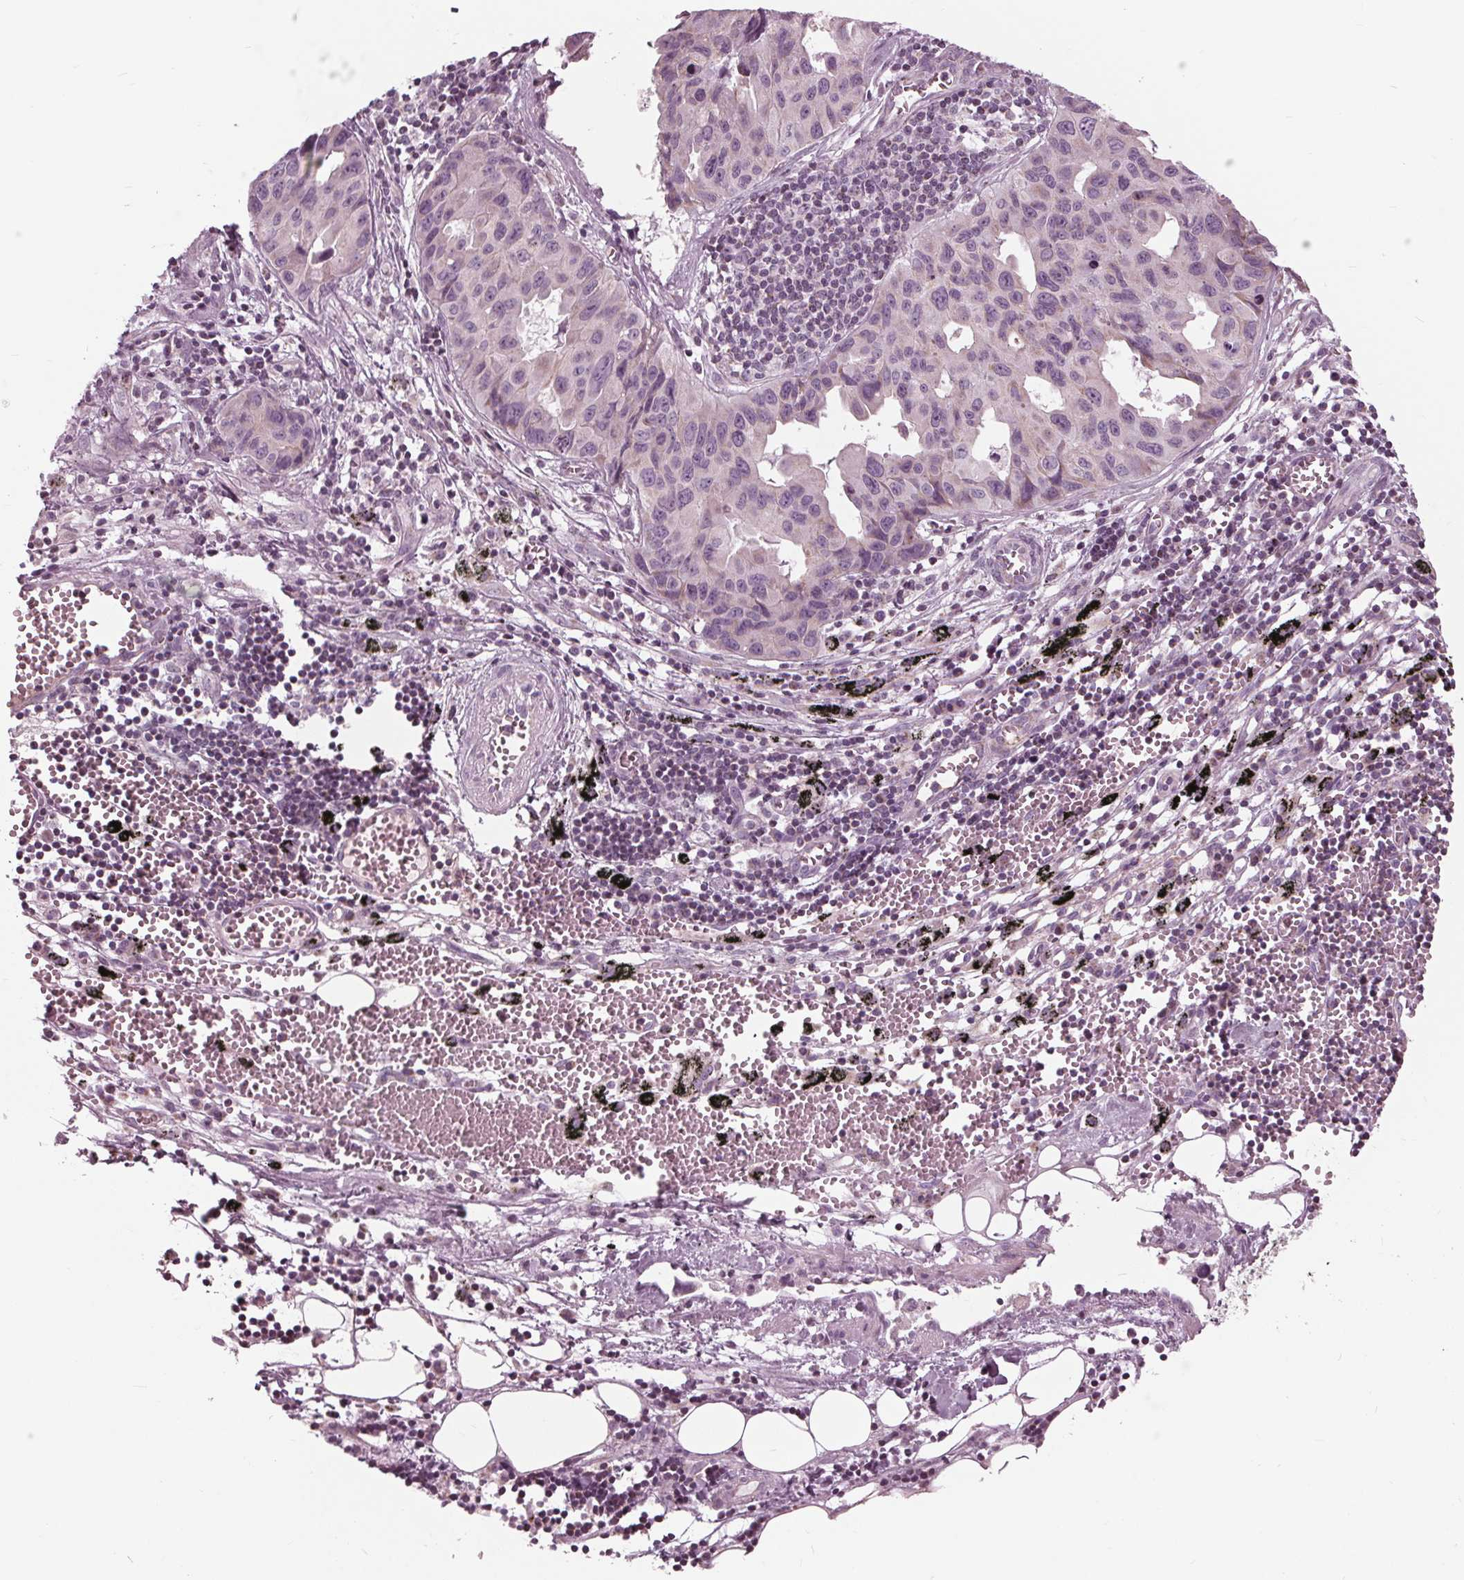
{"staining": {"intensity": "negative", "quantity": "none", "location": "none"}, "tissue": "lung cancer", "cell_type": "Tumor cells", "image_type": "cancer", "snomed": [{"axis": "morphology", "description": "Adenocarcinoma, NOS"}, {"axis": "topography", "description": "Lymph node"}, {"axis": "topography", "description": "Lung"}], "caption": "The micrograph shows no significant staining in tumor cells of lung cancer (adenocarcinoma).", "gene": "CLN6", "patient": {"sex": "male", "age": 64}}